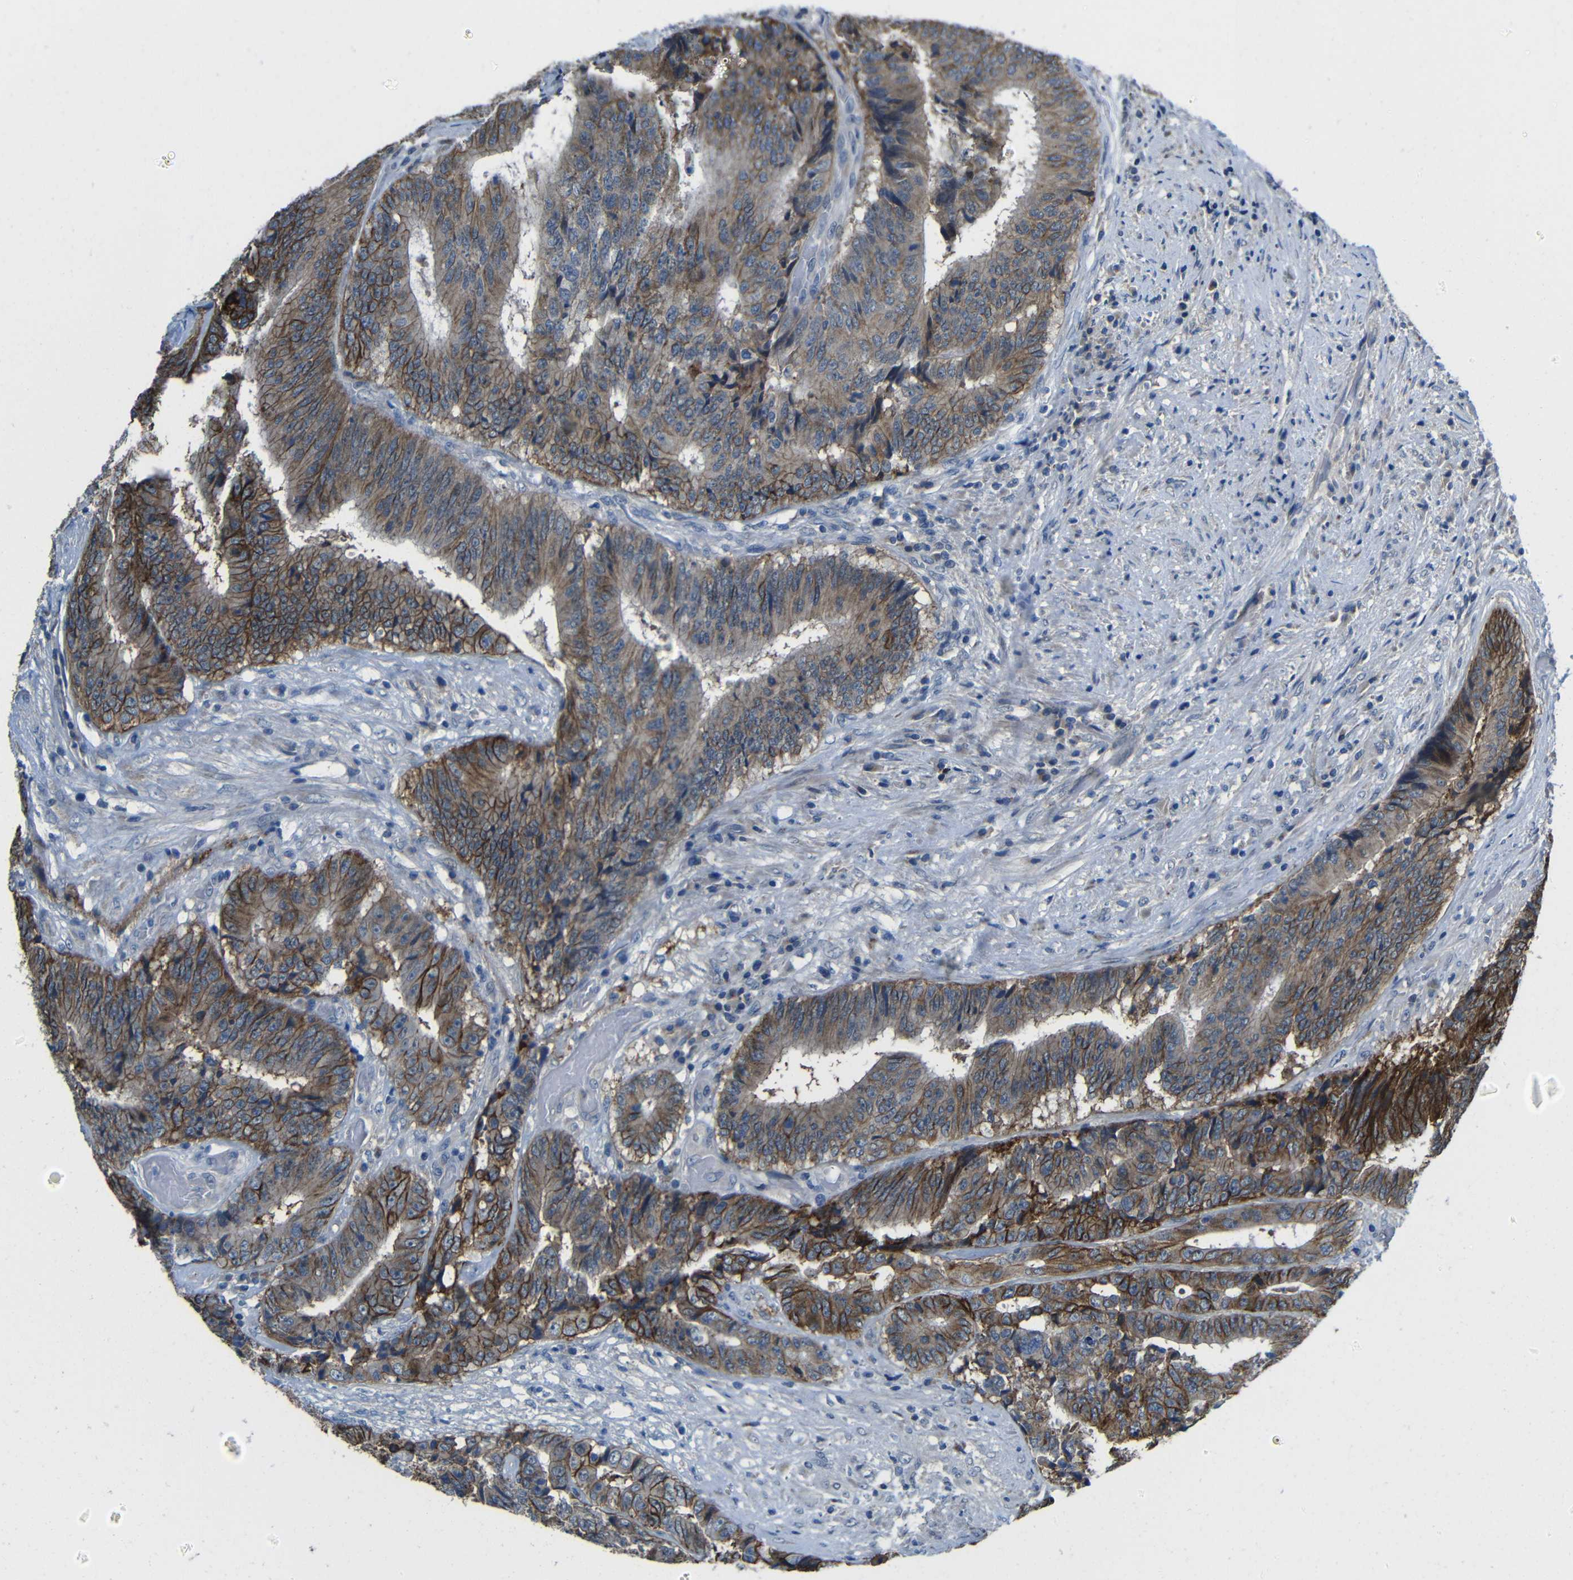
{"staining": {"intensity": "moderate", "quantity": ">75%", "location": "cytoplasmic/membranous"}, "tissue": "colorectal cancer", "cell_type": "Tumor cells", "image_type": "cancer", "snomed": [{"axis": "morphology", "description": "Adenocarcinoma, NOS"}, {"axis": "topography", "description": "Rectum"}], "caption": "There is medium levels of moderate cytoplasmic/membranous positivity in tumor cells of colorectal cancer (adenocarcinoma), as demonstrated by immunohistochemical staining (brown color).", "gene": "ZNF90", "patient": {"sex": "male", "age": 72}}